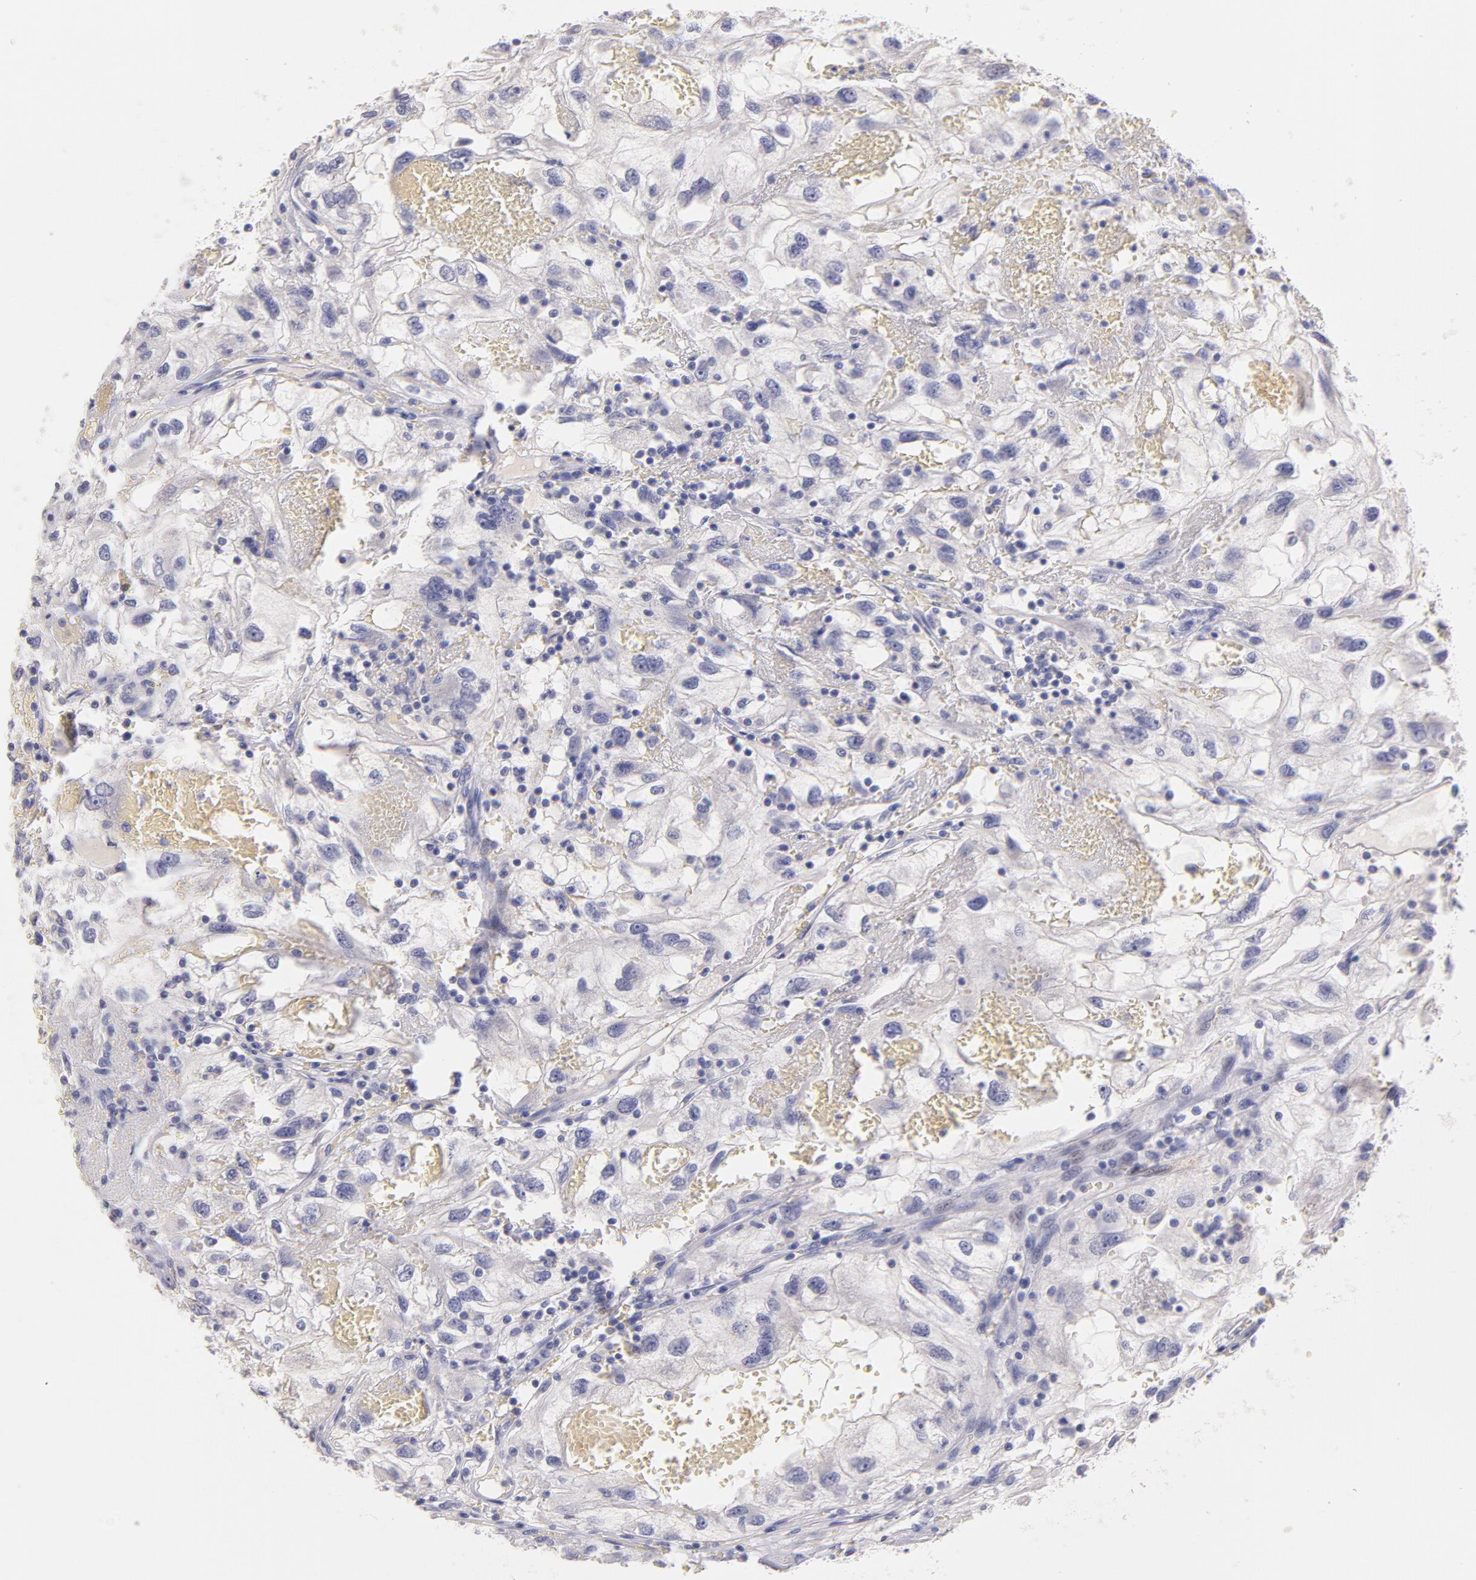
{"staining": {"intensity": "negative", "quantity": "none", "location": "none"}, "tissue": "renal cancer", "cell_type": "Tumor cells", "image_type": "cancer", "snomed": [{"axis": "morphology", "description": "Normal tissue, NOS"}, {"axis": "morphology", "description": "Adenocarcinoma, NOS"}, {"axis": "topography", "description": "Kidney"}], "caption": "High magnification brightfield microscopy of renal cancer stained with DAB (3,3'-diaminobenzidine) (brown) and counterstained with hematoxylin (blue): tumor cells show no significant positivity.", "gene": "CD44", "patient": {"sex": "male", "age": 71}}